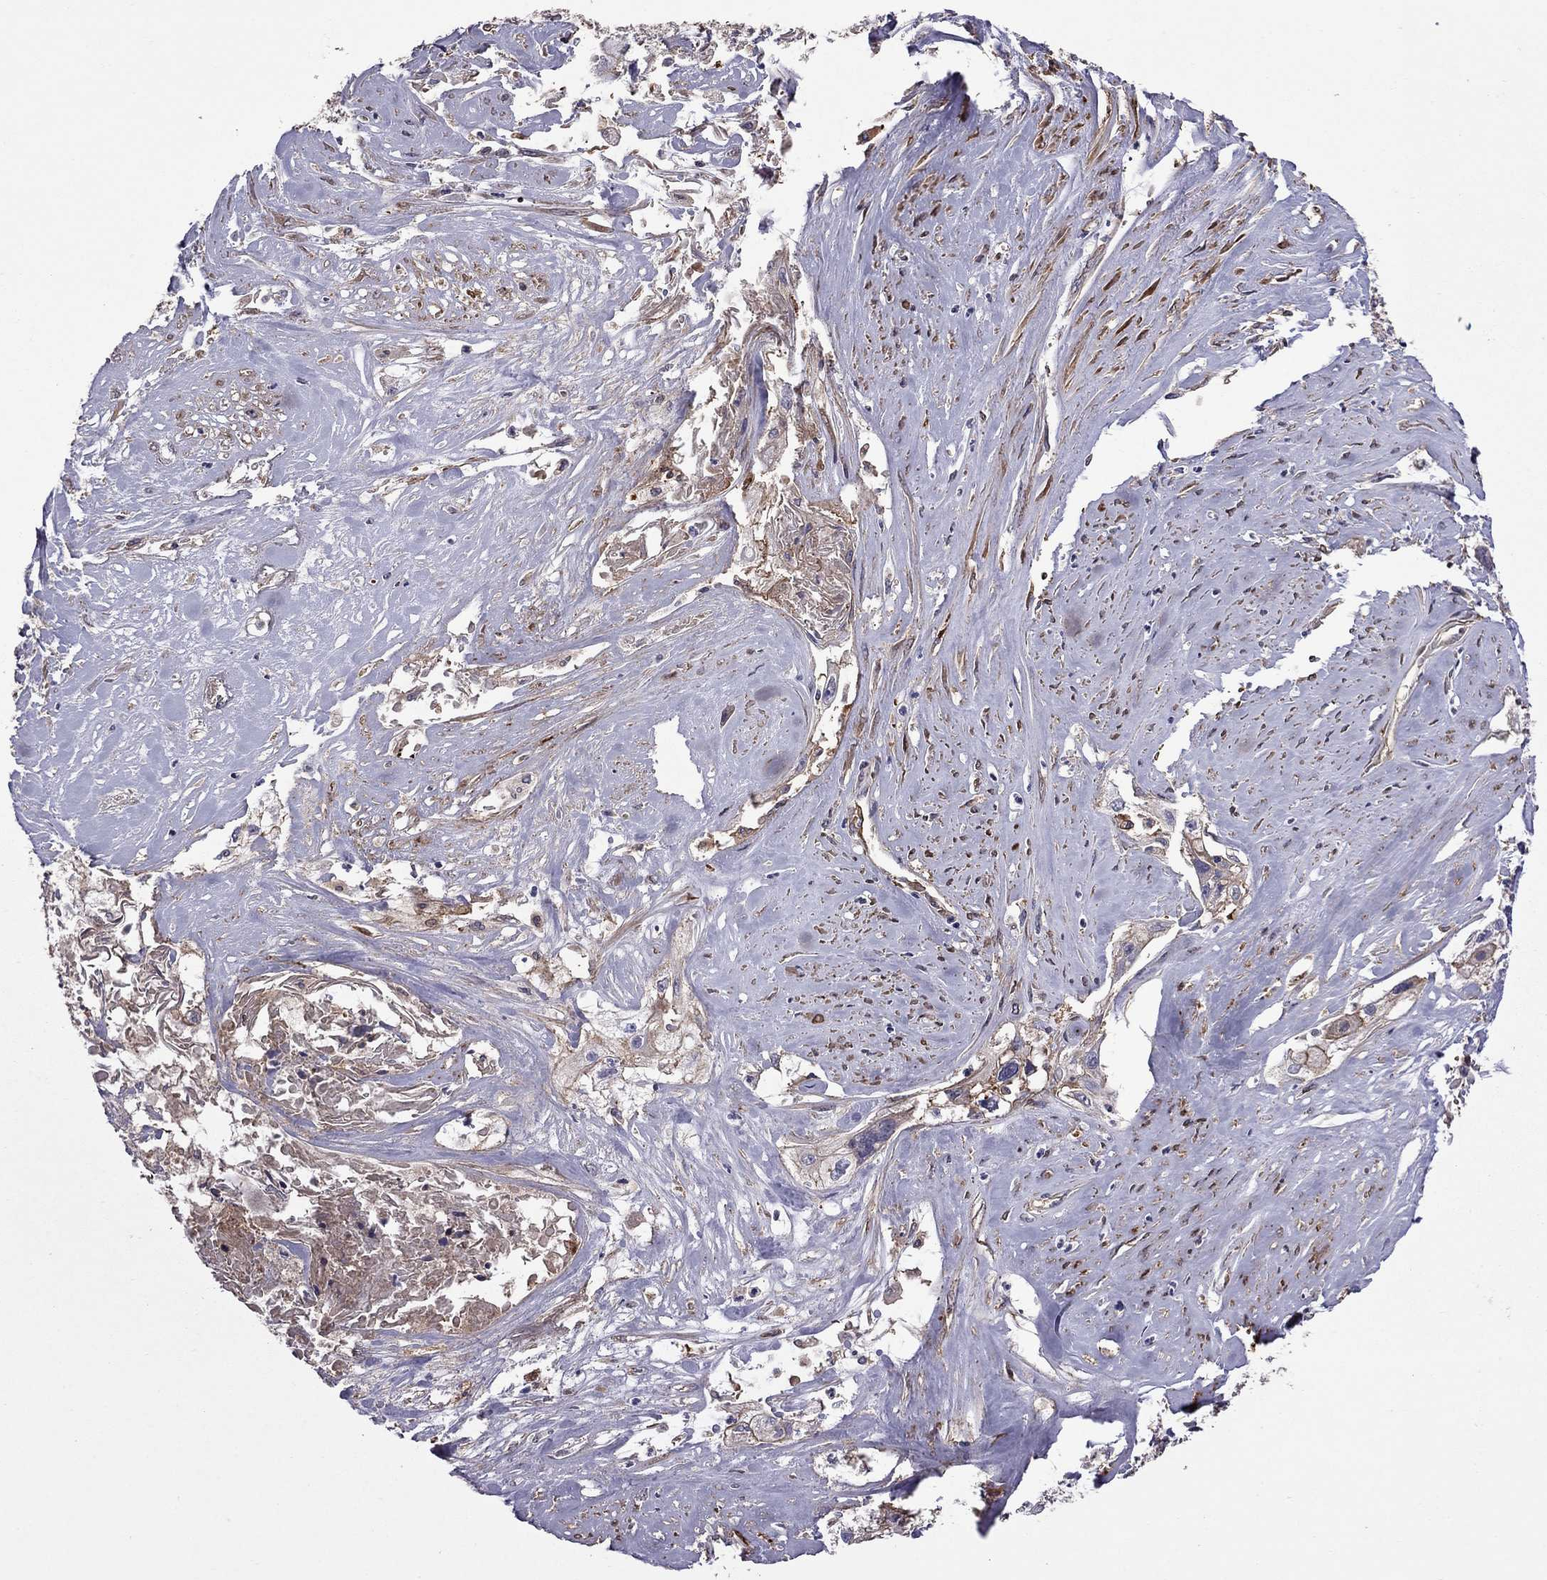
{"staining": {"intensity": "negative", "quantity": "none", "location": "none"}, "tissue": "cervical cancer", "cell_type": "Tumor cells", "image_type": "cancer", "snomed": [{"axis": "morphology", "description": "Squamous cell carcinoma, NOS"}, {"axis": "topography", "description": "Cervix"}], "caption": "Cervical squamous cell carcinoma was stained to show a protein in brown. There is no significant positivity in tumor cells.", "gene": "ITGB1", "patient": {"sex": "female", "age": 49}}